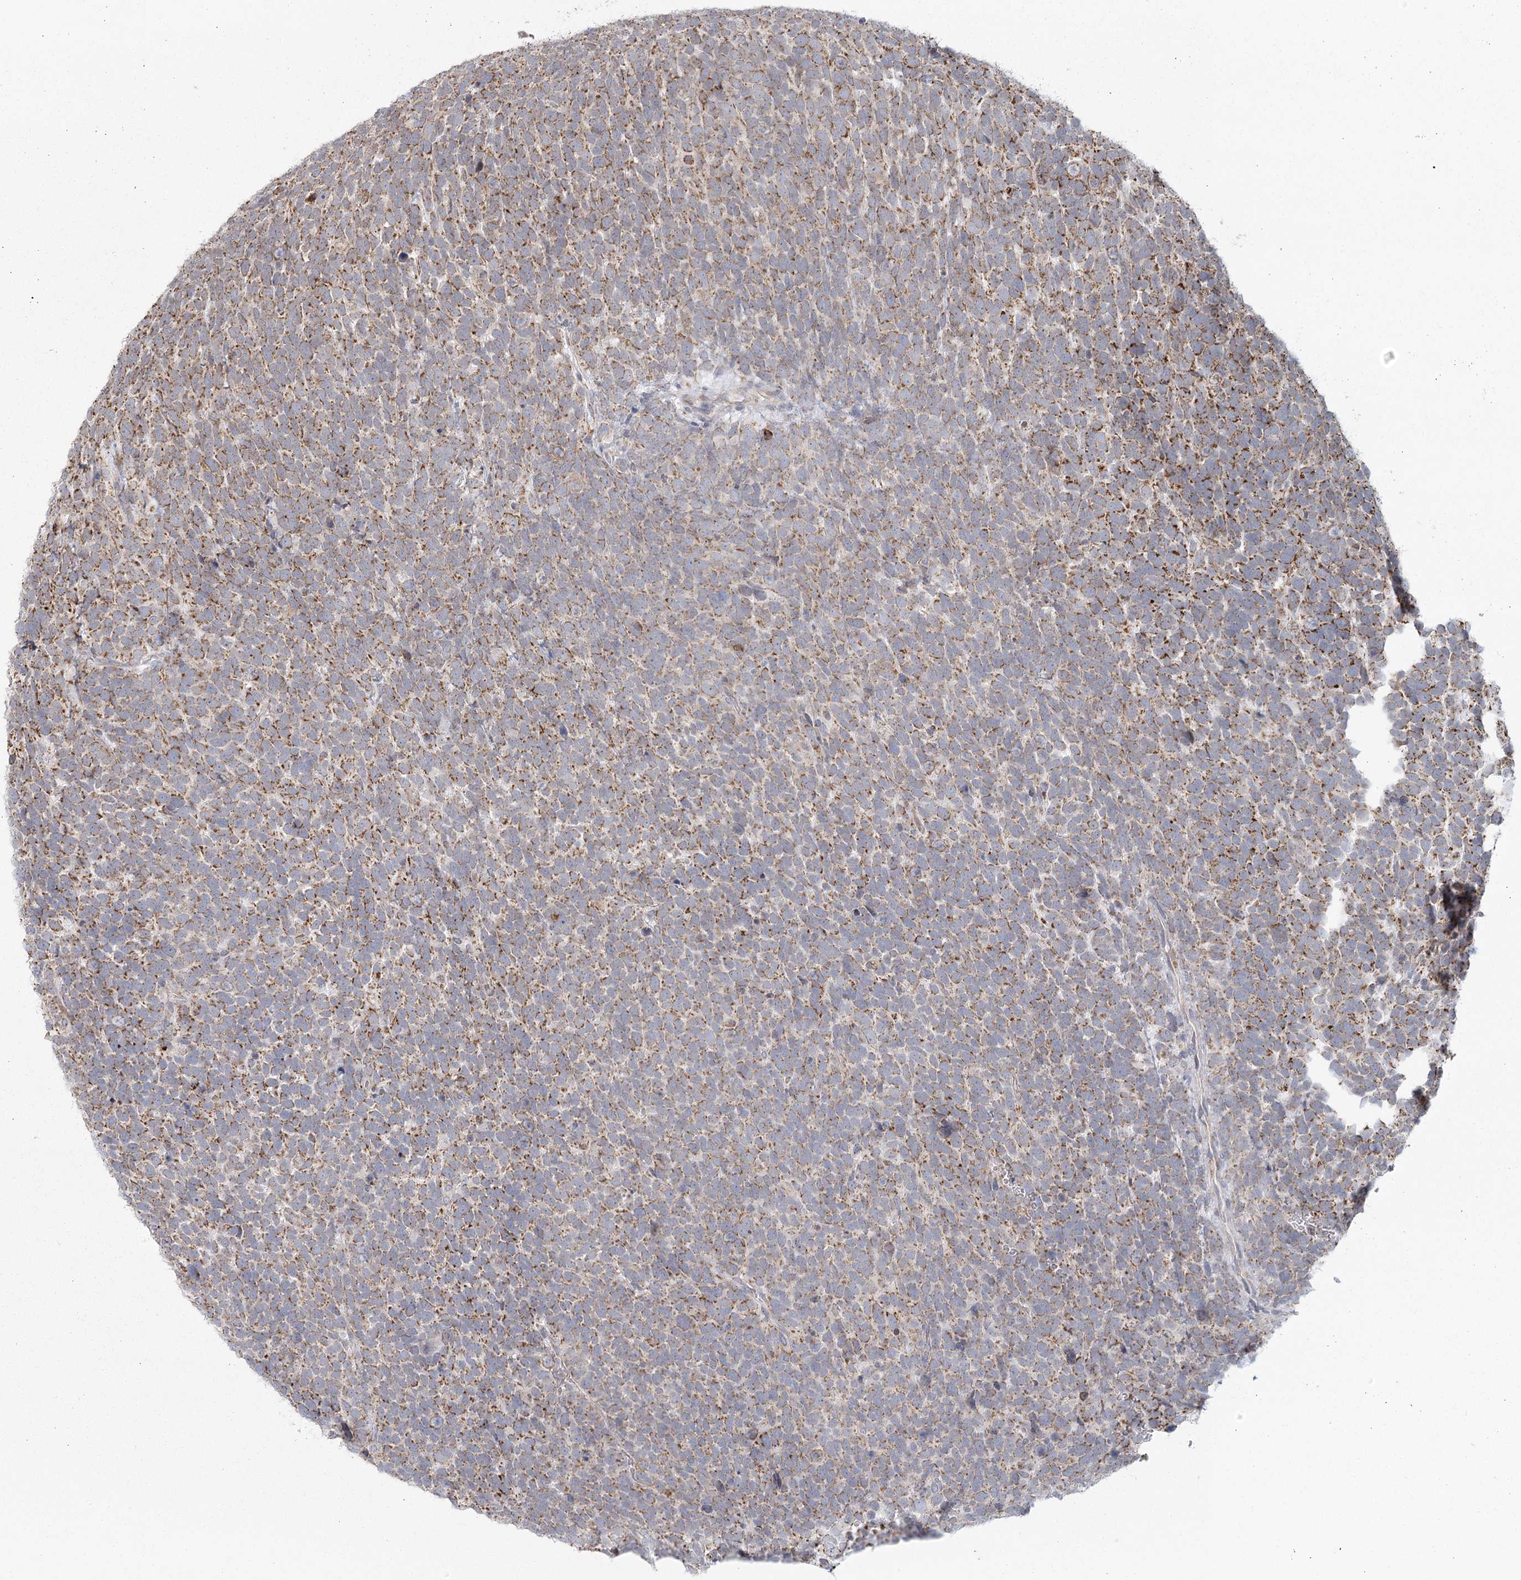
{"staining": {"intensity": "moderate", "quantity": ">75%", "location": "cytoplasmic/membranous"}, "tissue": "urothelial cancer", "cell_type": "Tumor cells", "image_type": "cancer", "snomed": [{"axis": "morphology", "description": "Urothelial carcinoma, High grade"}, {"axis": "topography", "description": "Urinary bladder"}], "caption": "Immunohistochemical staining of human urothelial carcinoma (high-grade) demonstrates medium levels of moderate cytoplasmic/membranous protein positivity in about >75% of tumor cells.", "gene": "LACTB", "patient": {"sex": "female", "age": 82}}